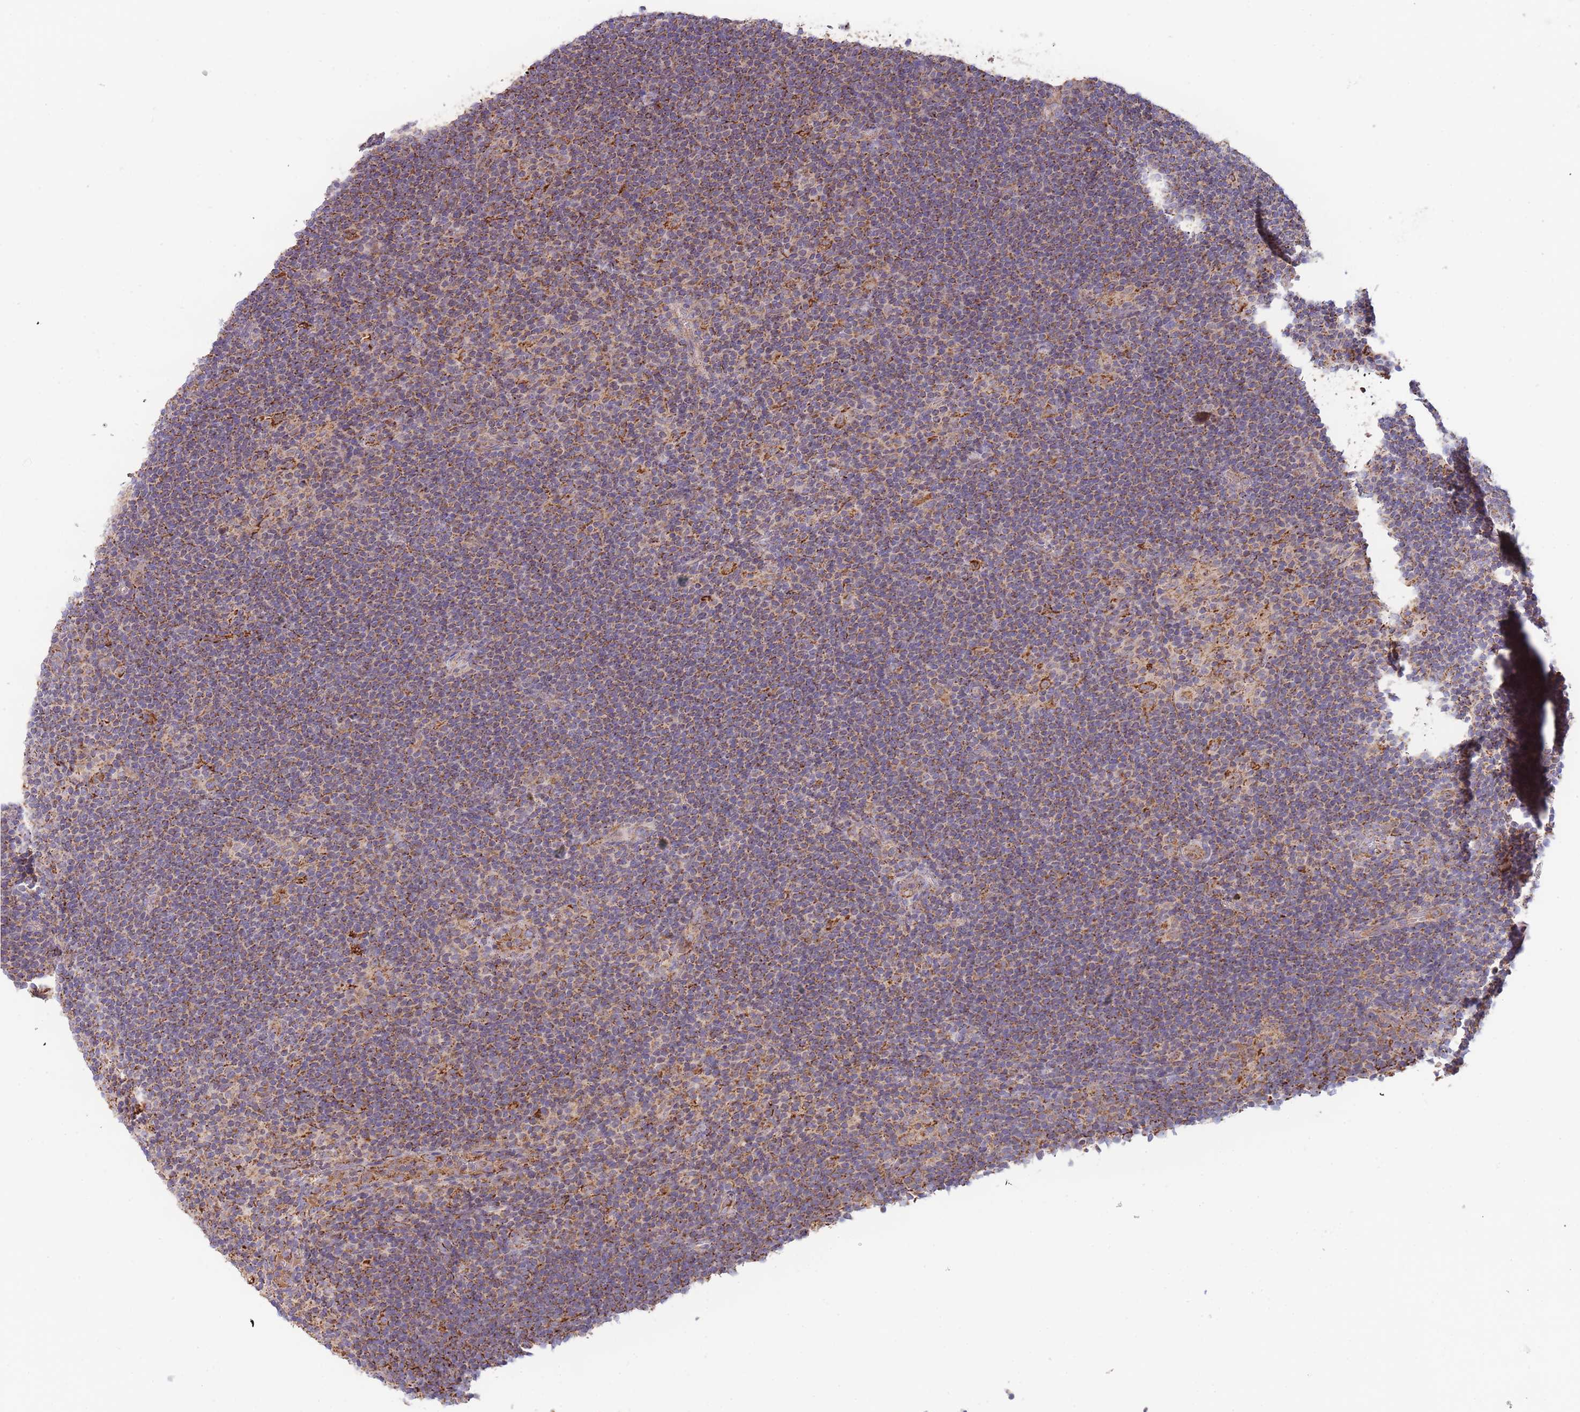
{"staining": {"intensity": "moderate", "quantity": "<25%", "location": "cytoplasmic/membranous"}, "tissue": "lymphoma", "cell_type": "Tumor cells", "image_type": "cancer", "snomed": [{"axis": "morphology", "description": "Hodgkin's disease, NOS"}, {"axis": "topography", "description": "Lymph node"}], "caption": "Protein analysis of lymphoma tissue demonstrates moderate cytoplasmic/membranous expression in approximately <25% of tumor cells.", "gene": "MRPL17", "patient": {"sex": "female", "age": 57}}